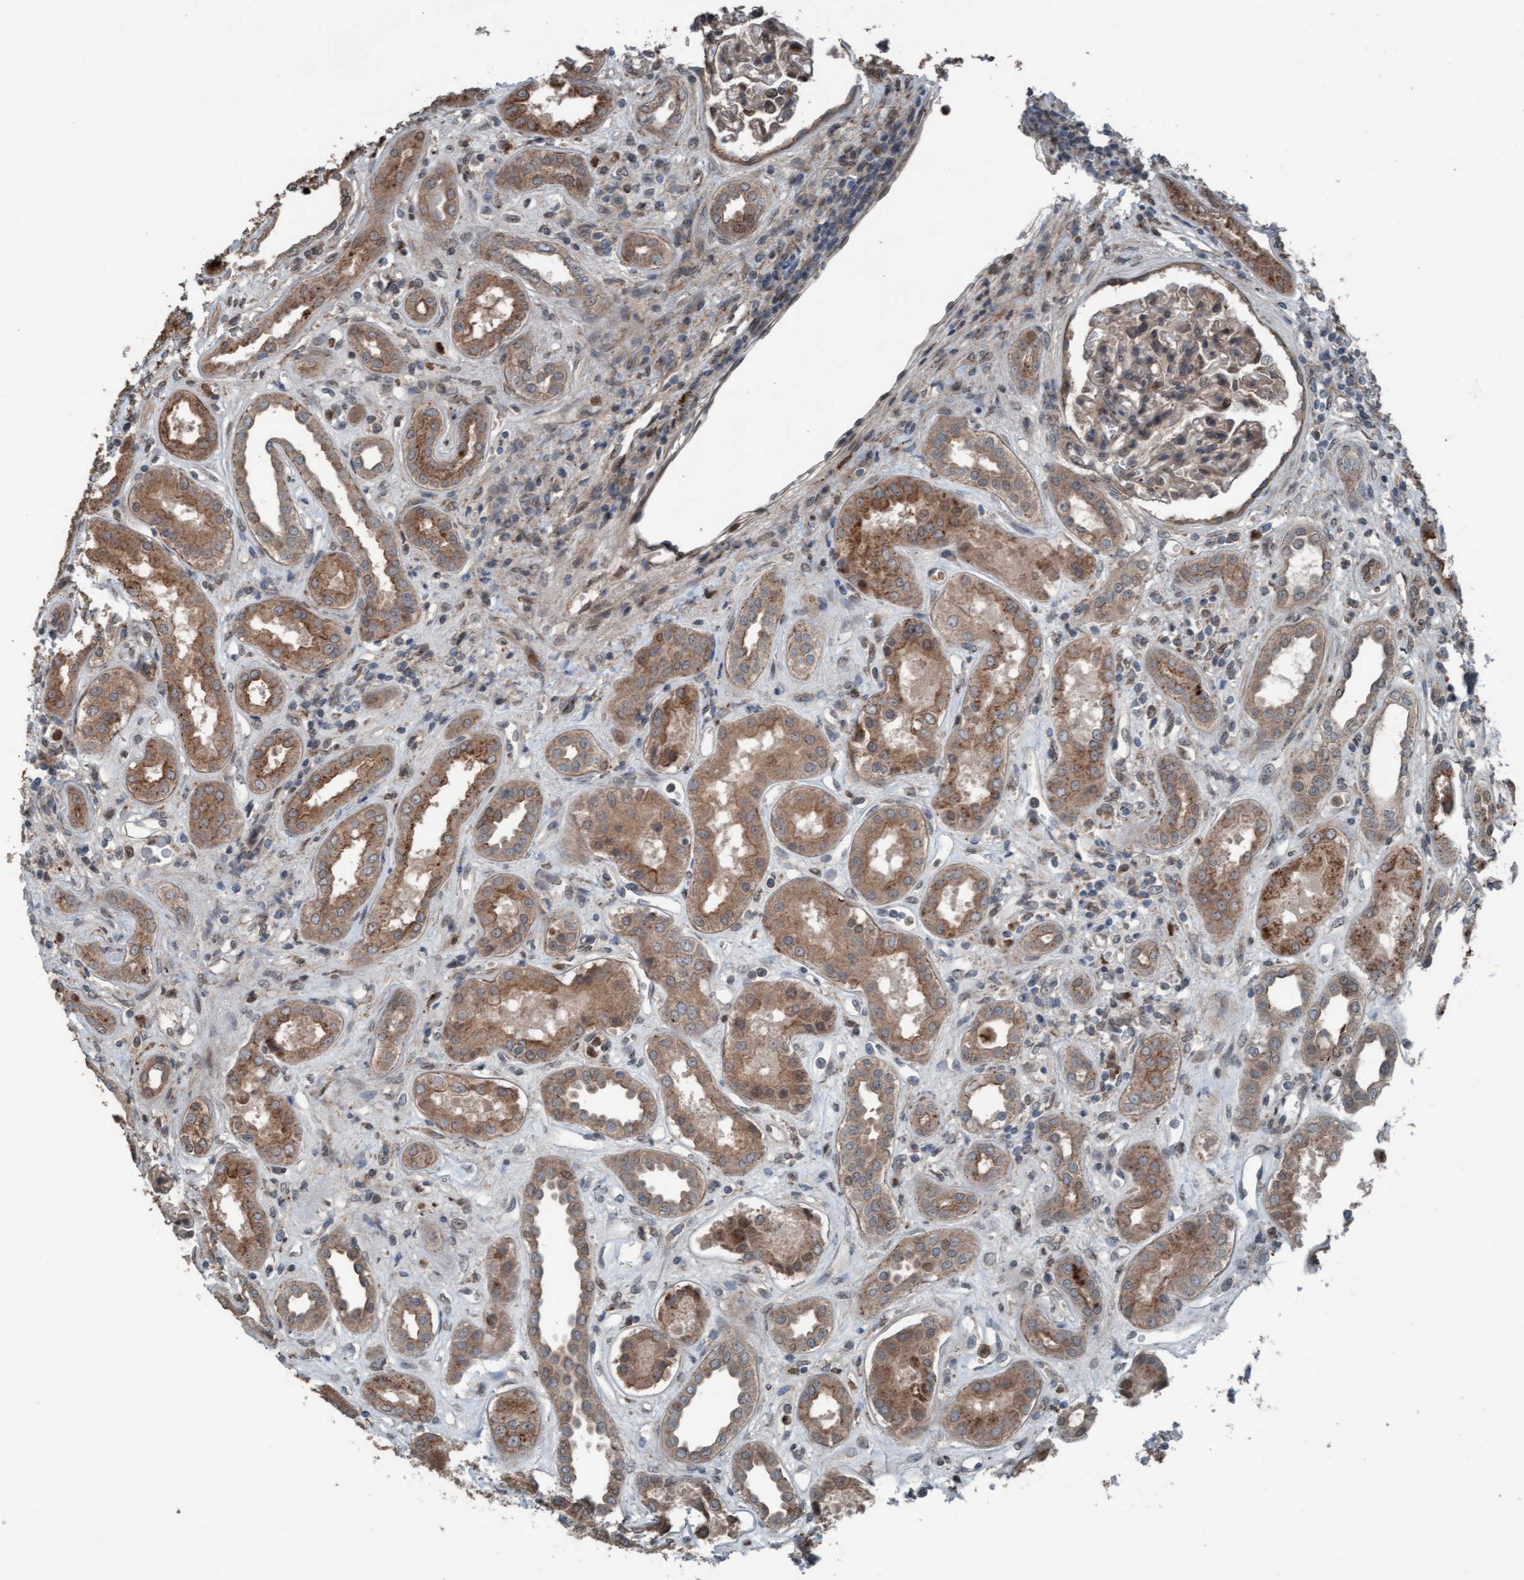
{"staining": {"intensity": "weak", "quantity": "25%-75%", "location": "cytoplasmic/membranous"}, "tissue": "kidney", "cell_type": "Cells in glomeruli", "image_type": "normal", "snomed": [{"axis": "morphology", "description": "Normal tissue, NOS"}, {"axis": "topography", "description": "Kidney"}], "caption": "An image showing weak cytoplasmic/membranous positivity in approximately 25%-75% of cells in glomeruli in normal kidney, as visualized by brown immunohistochemical staining.", "gene": "PLXNB2", "patient": {"sex": "male", "age": 59}}